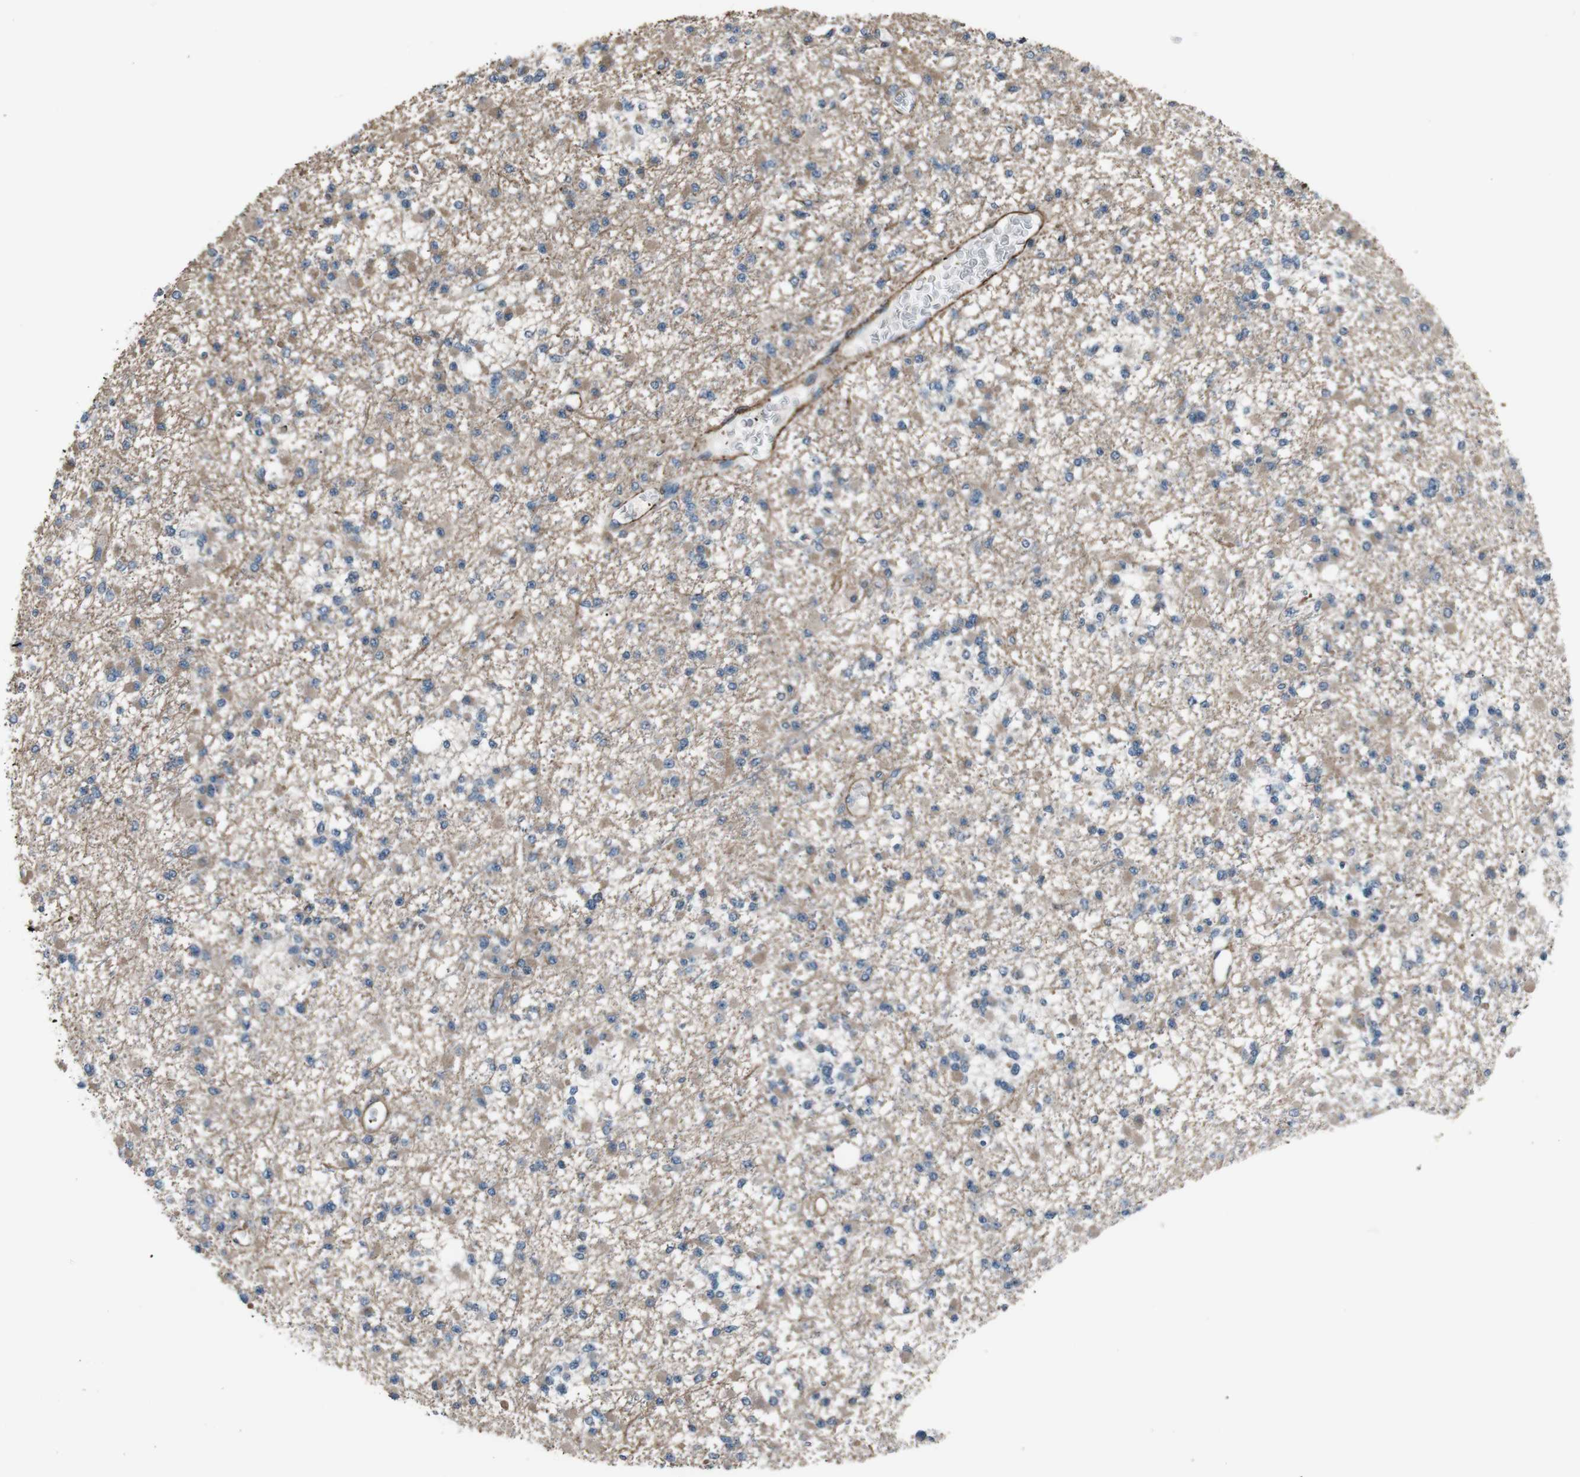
{"staining": {"intensity": "moderate", "quantity": ">75%", "location": "cytoplasmic/membranous"}, "tissue": "glioma", "cell_type": "Tumor cells", "image_type": "cancer", "snomed": [{"axis": "morphology", "description": "Glioma, malignant, Low grade"}, {"axis": "topography", "description": "Brain"}], "caption": "DAB immunohistochemical staining of human malignant glioma (low-grade) reveals moderate cytoplasmic/membranous protein positivity in approximately >75% of tumor cells. (DAB = brown stain, brightfield microscopy at high magnification).", "gene": "PDLIM5", "patient": {"sex": "female", "age": 22}}